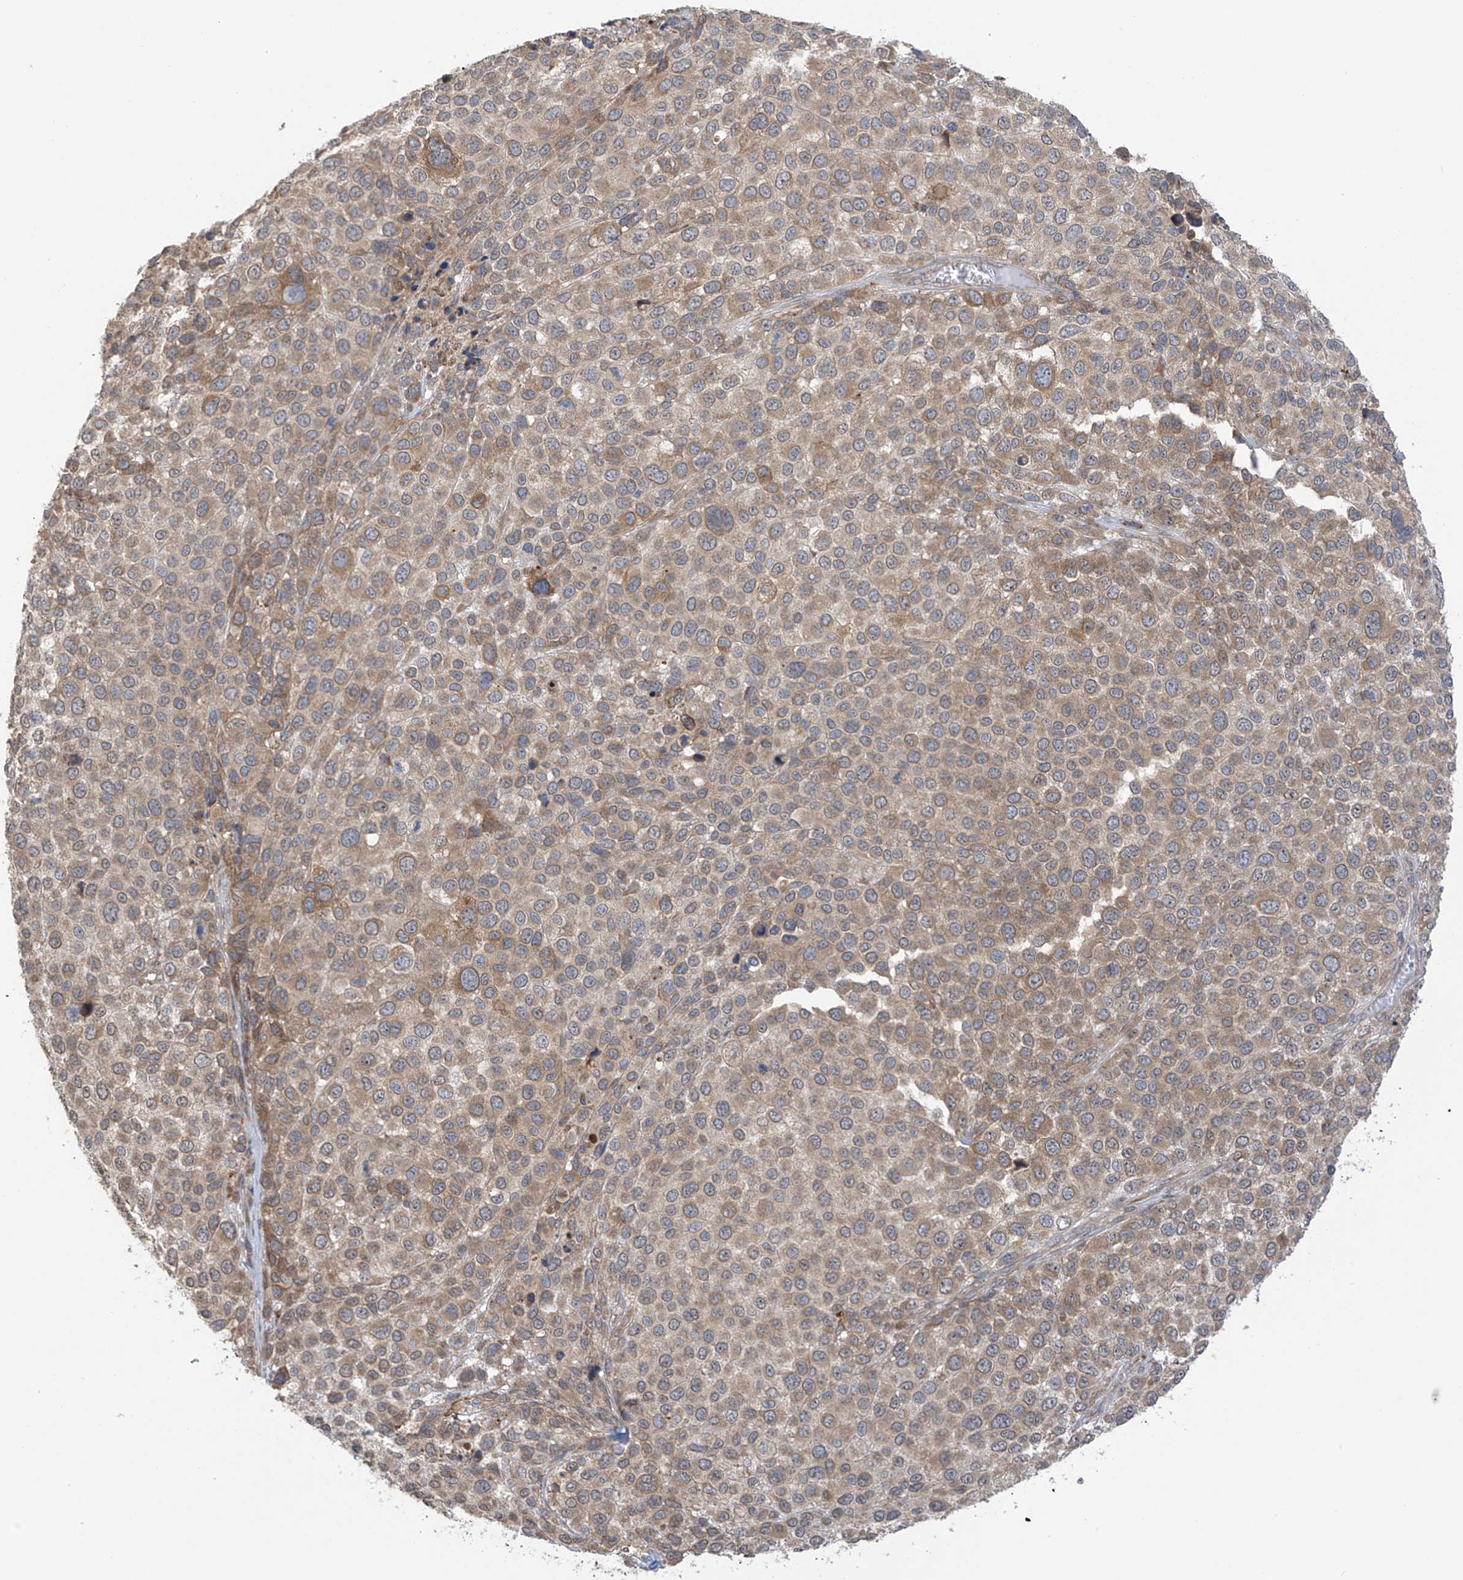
{"staining": {"intensity": "moderate", "quantity": "<25%", "location": "cytoplasmic/membranous"}, "tissue": "melanoma", "cell_type": "Tumor cells", "image_type": "cancer", "snomed": [{"axis": "morphology", "description": "Malignant melanoma, NOS"}, {"axis": "topography", "description": "Skin of trunk"}], "caption": "Immunohistochemical staining of human melanoma demonstrates moderate cytoplasmic/membranous protein positivity in about <25% of tumor cells. The staining was performed using DAB (3,3'-diaminobenzidine) to visualize the protein expression in brown, while the nuclei were stained in blue with hematoxylin (Magnification: 20x).", "gene": "KIAA1522", "patient": {"sex": "male", "age": 71}}